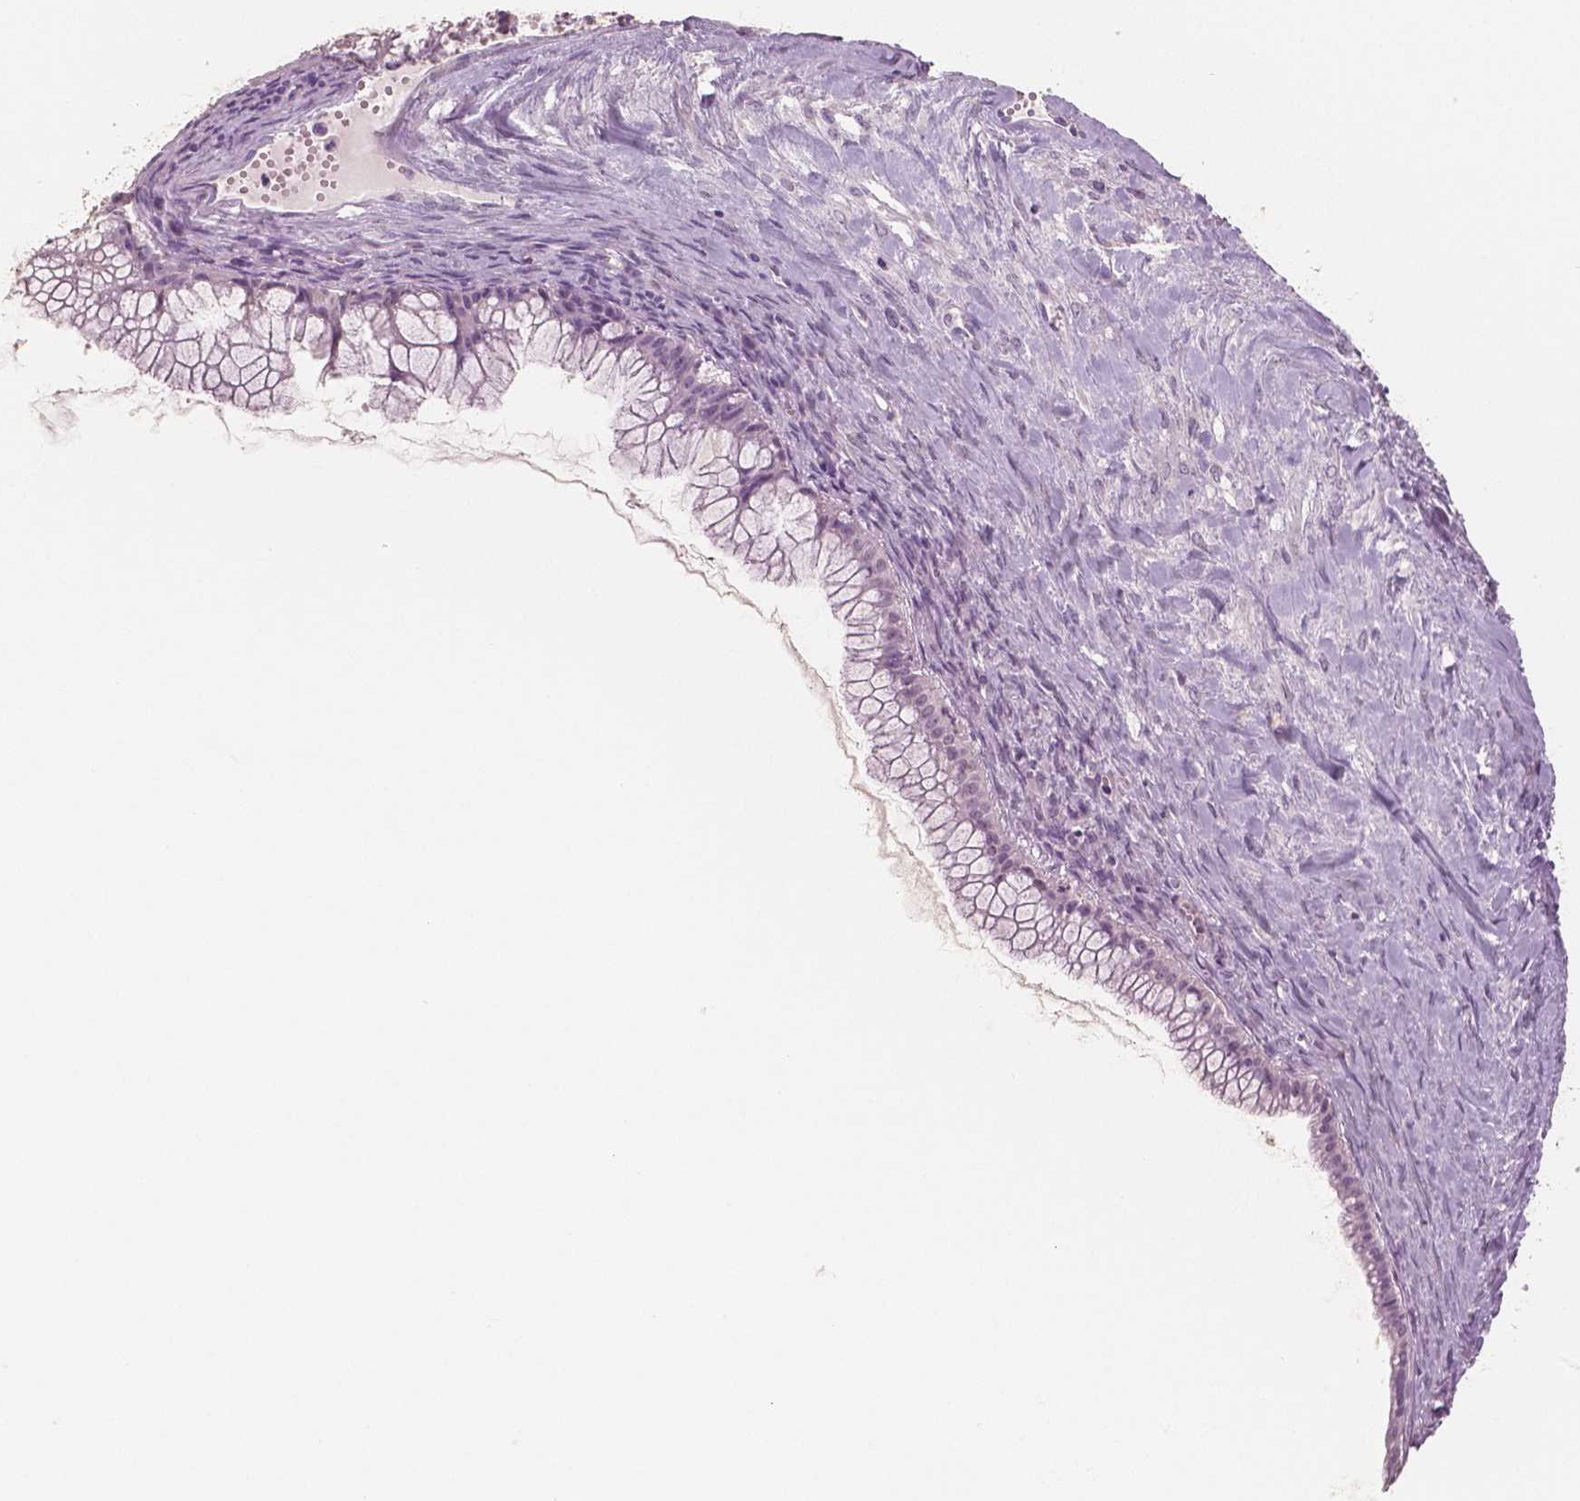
{"staining": {"intensity": "negative", "quantity": "none", "location": "none"}, "tissue": "ovarian cancer", "cell_type": "Tumor cells", "image_type": "cancer", "snomed": [{"axis": "morphology", "description": "Cystadenocarcinoma, mucinous, NOS"}, {"axis": "topography", "description": "Ovary"}], "caption": "Tumor cells are negative for brown protein staining in ovarian cancer (mucinous cystadenocarcinoma).", "gene": "NECAB2", "patient": {"sex": "female", "age": 41}}